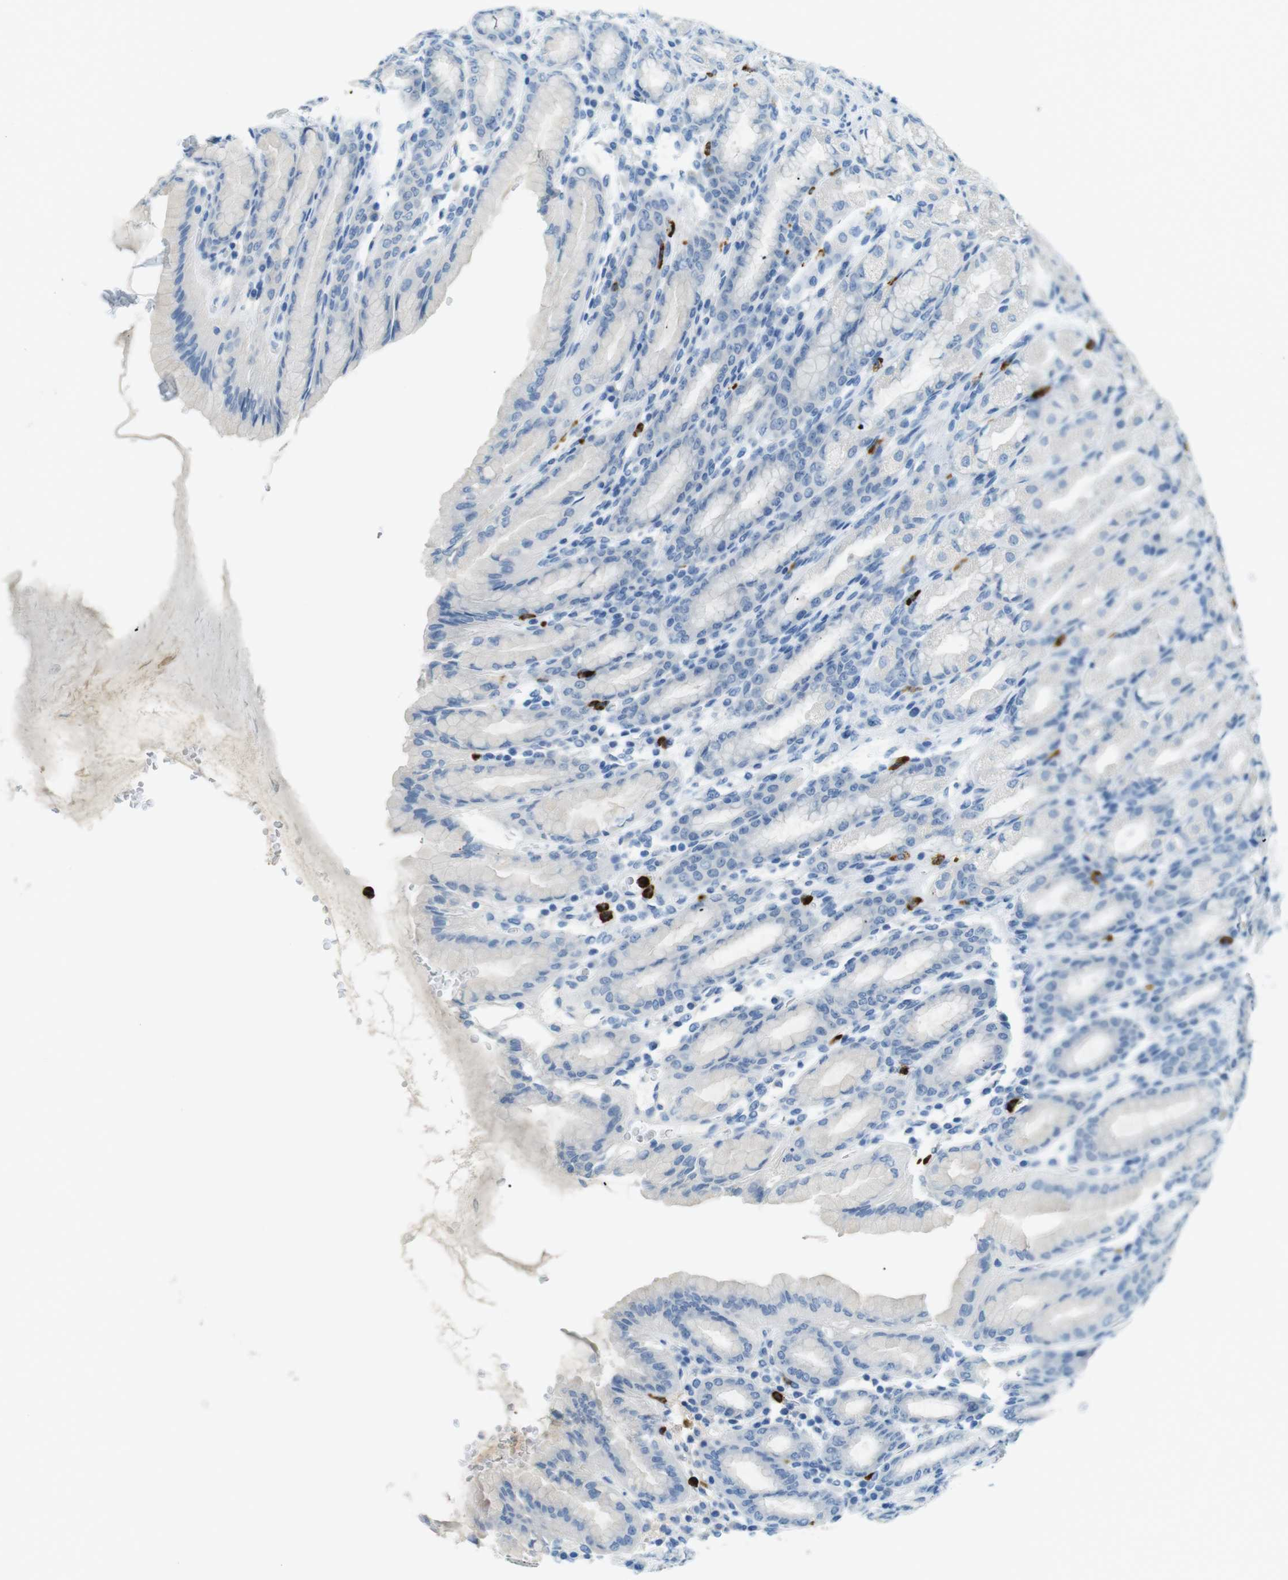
{"staining": {"intensity": "negative", "quantity": "none", "location": "none"}, "tissue": "stomach", "cell_type": "Glandular cells", "image_type": "normal", "snomed": [{"axis": "morphology", "description": "Normal tissue, NOS"}, {"axis": "topography", "description": "Stomach, upper"}], "caption": "This is a image of IHC staining of normal stomach, which shows no staining in glandular cells. Brightfield microscopy of IHC stained with DAB (brown) and hematoxylin (blue), captured at high magnification.", "gene": "MCEMP1", "patient": {"sex": "male", "age": 68}}